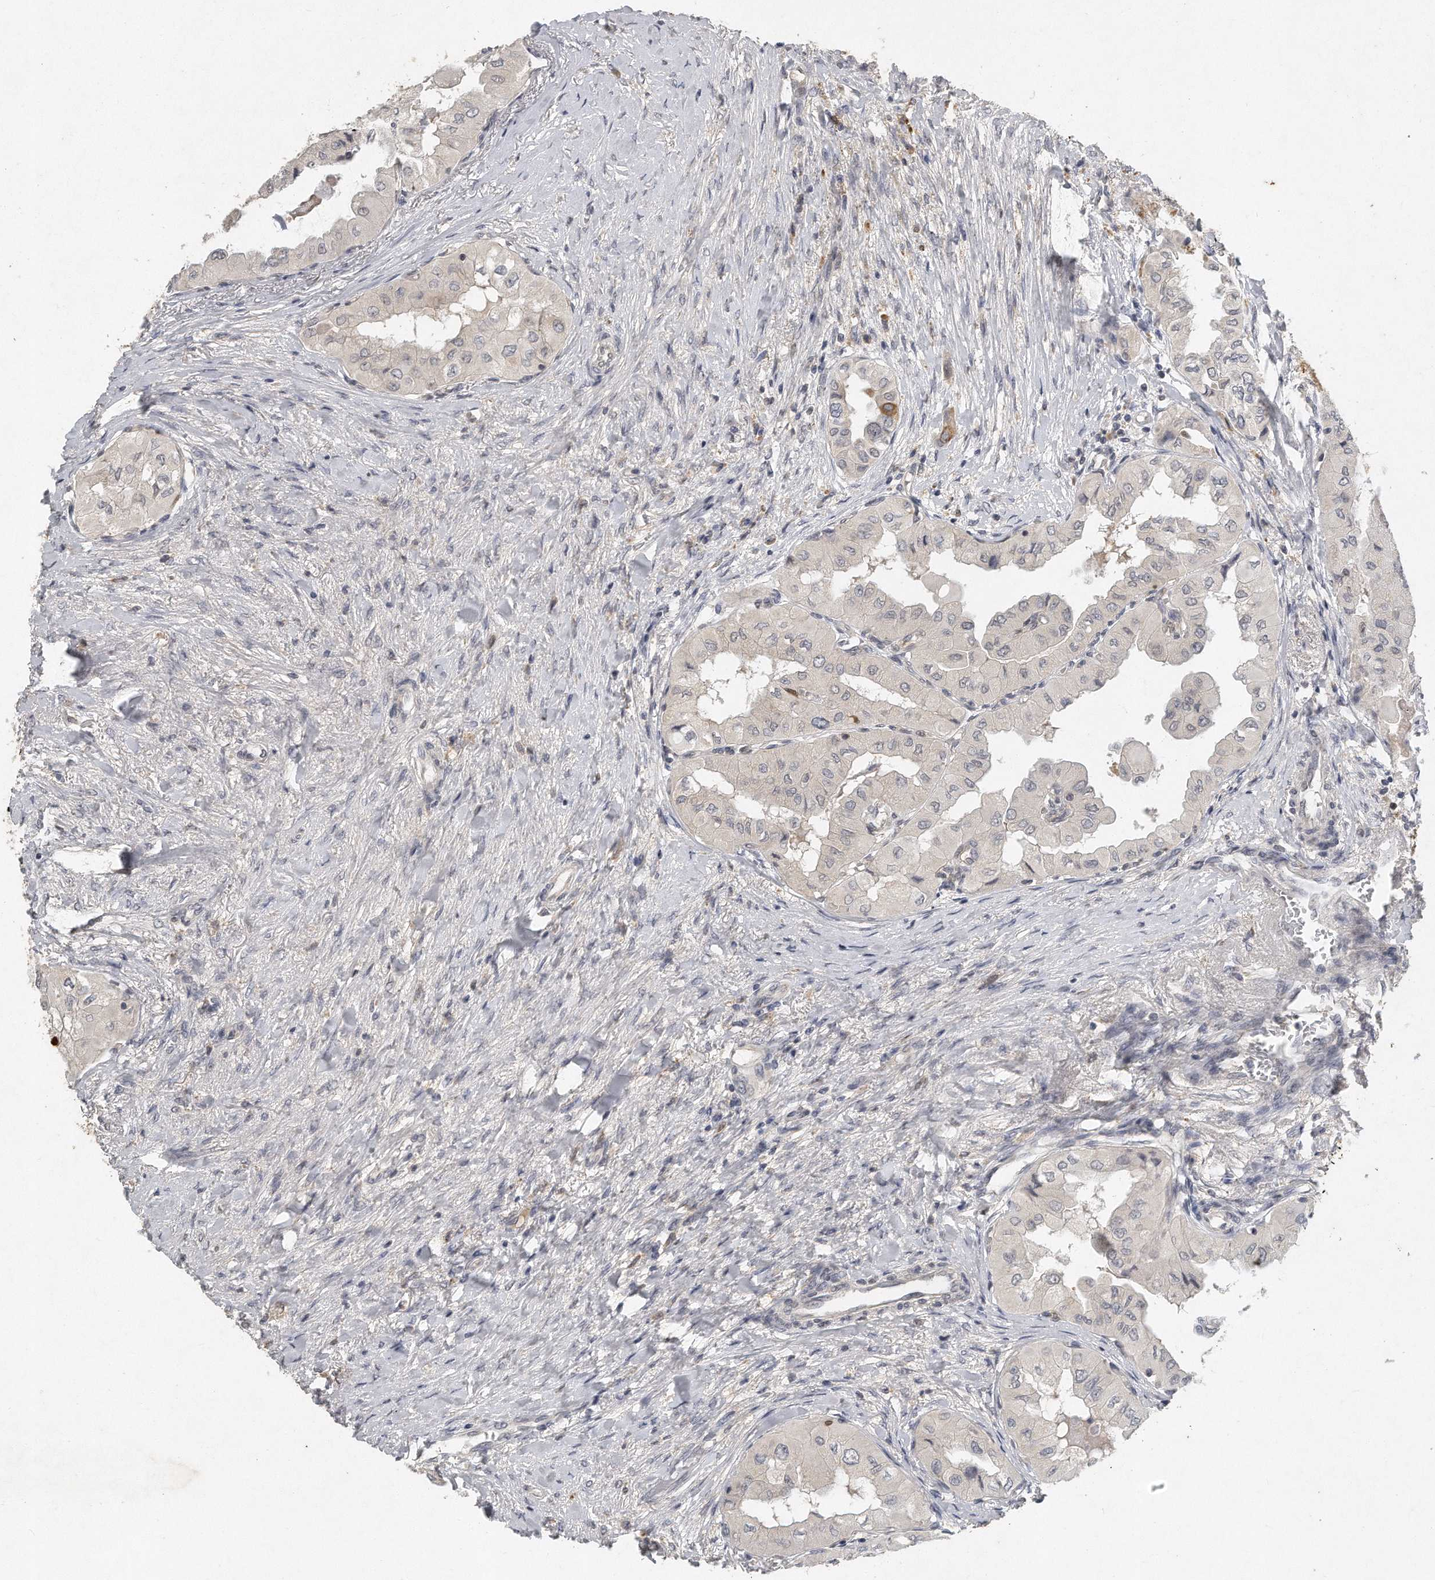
{"staining": {"intensity": "negative", "quantity": "none", "location": "none"}, "tissue": "thyroid cancer", "cell_type": "Tumor cells", "image_type": "cancer", "snomed": [{"axis": "morphology", "description": "Papillary adenocarcinoma, NOS"}, {"axis": "topography", "description": "Thyroid gland"}], "caption": "There is no significant expression in tumor cells of thyroid papillary adenocarcinoma.", "gene": "CAMK1", "patient": {"sex": "female", "age": 59}}